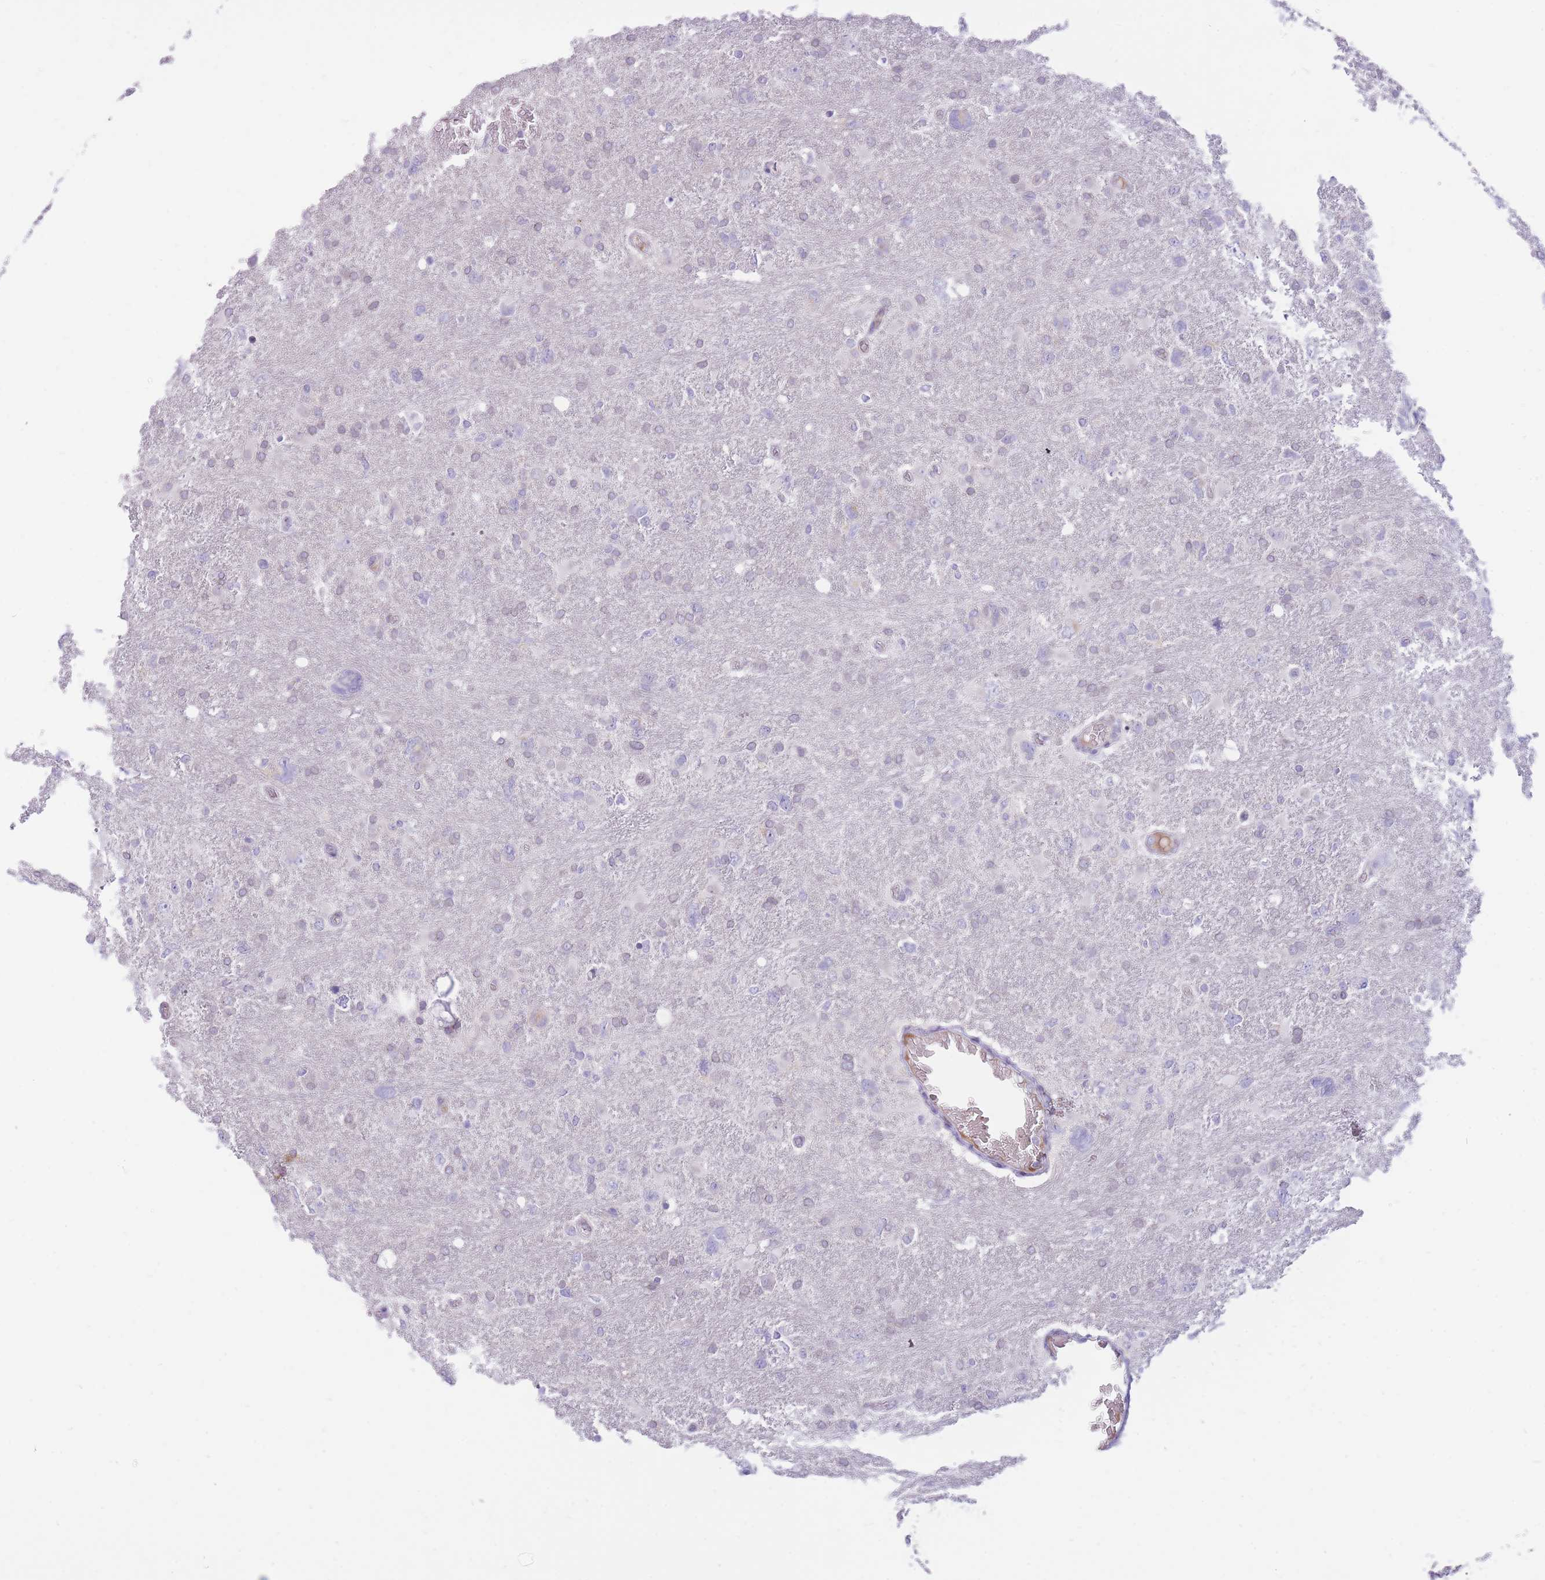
{"staining": {"intensity": "negative", "quantity": "none", "location": "none"}, "tissue": "glioma", "cell_type": "Tumor cells", "image_type": "cancer", "snomed": [{"axis": "morphology", "description": "Glioma, malignant, High grade"}, {"axis": "topography", "description": "Brain"}], "caption": "This photomicrograph is of malignant high-grade glioma stained with immunohistochemistry to label a protein in brown with the nuclei are counter-stained blue. There is no positivity in tumor cells. Brightfield microscopy of immunohistochemistry stained with DAB (brown) and hematoxylin (blue), captured at high magnification.", "gene": "HOOK2", "patient": {"sex": "male", "age": 61}}